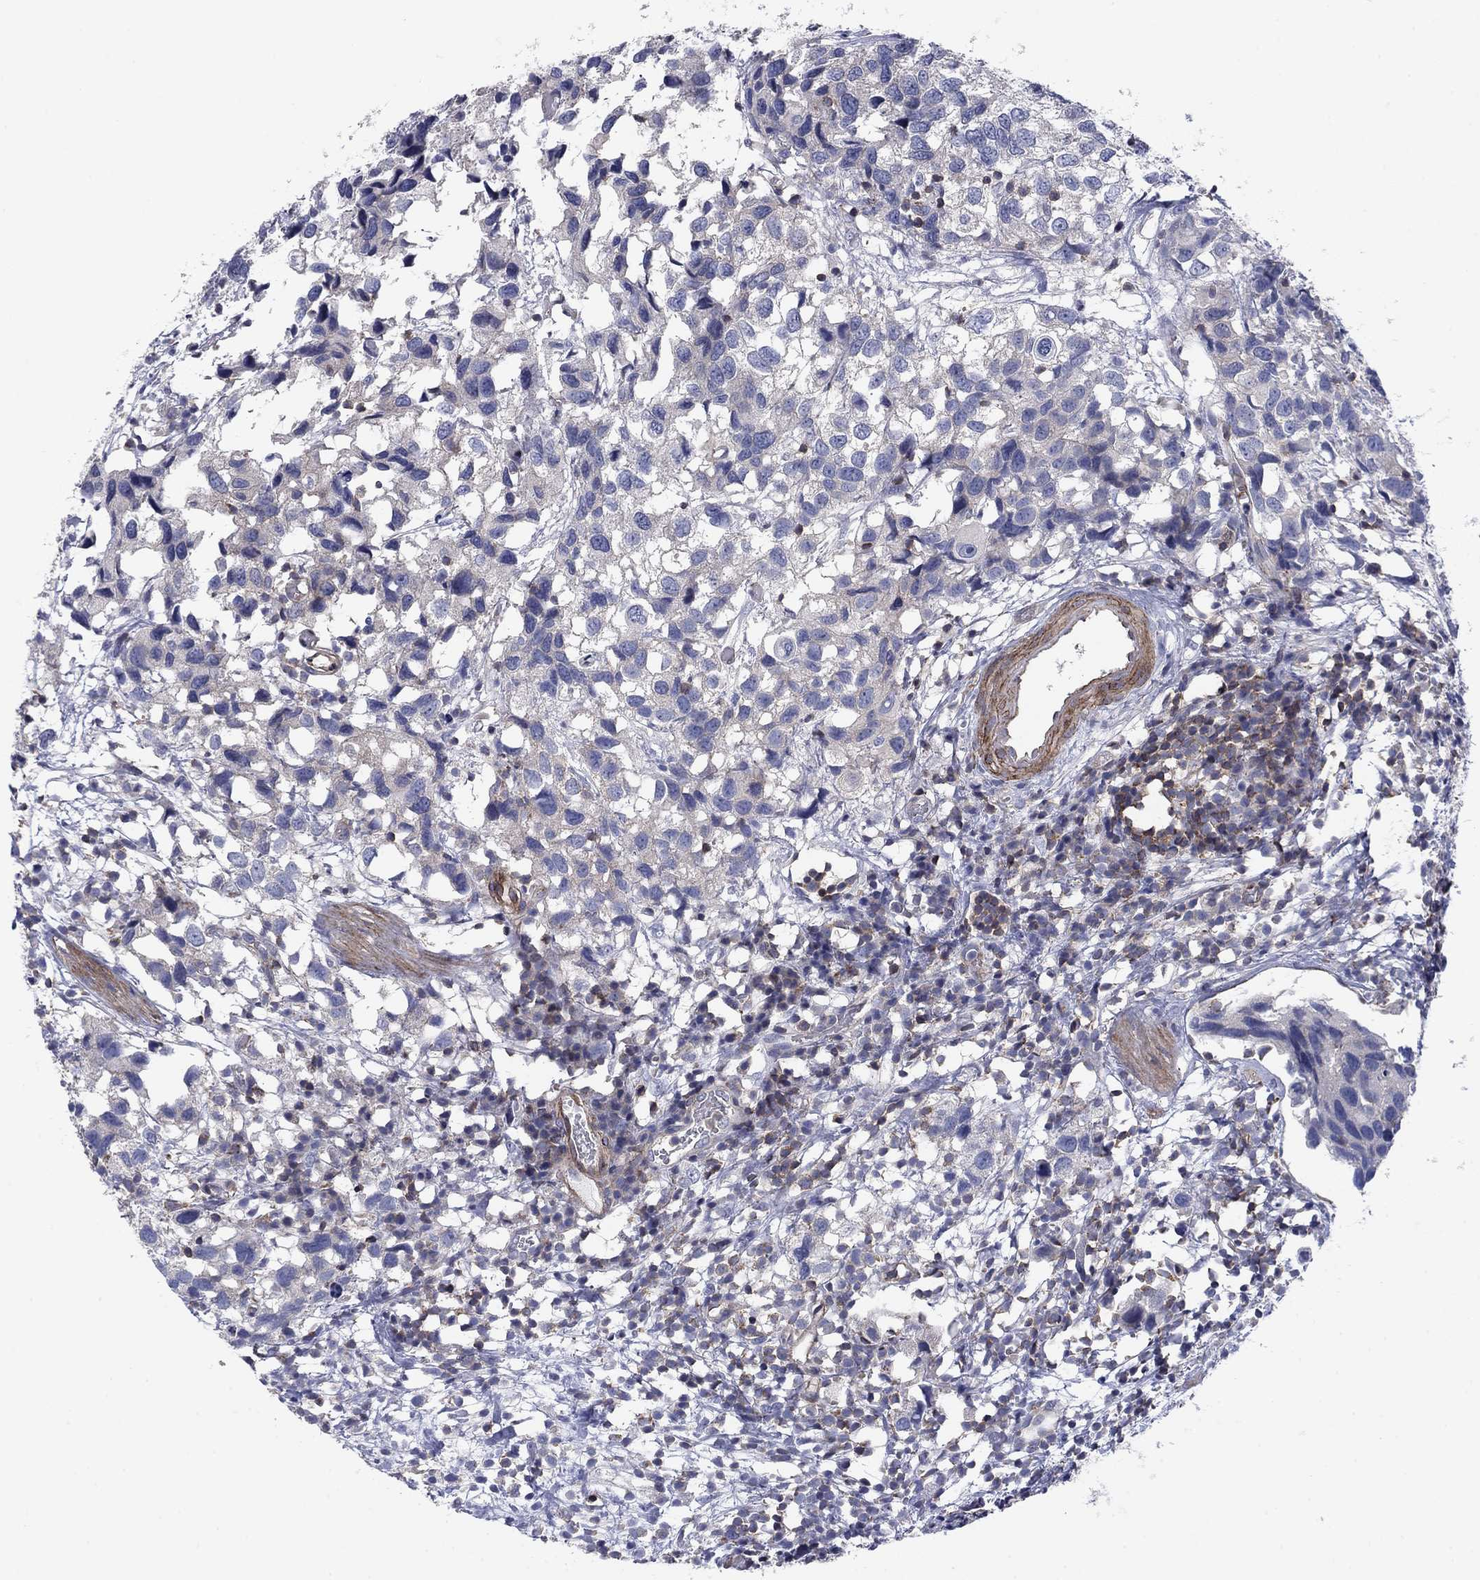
{"staining": {"intensity": "negative", "quantity": "none", "location": "none"}, "tissue": "urothelial cancer", "cell_type": "Tumor cells", "image_type": "cancer", "snomed": [{"axis": "morphology", "description": "Urothelial carcinoma, High grade"}, {"axis": "topography", "description": "Urinary bladder"}], "caption": "Immunohistochemical staining of urothelial carcinoma (high-grade) exhibits no significant staining in tumor cells.", "gene": "PSD4", "patient": {"sex": "male", "age": 79}}